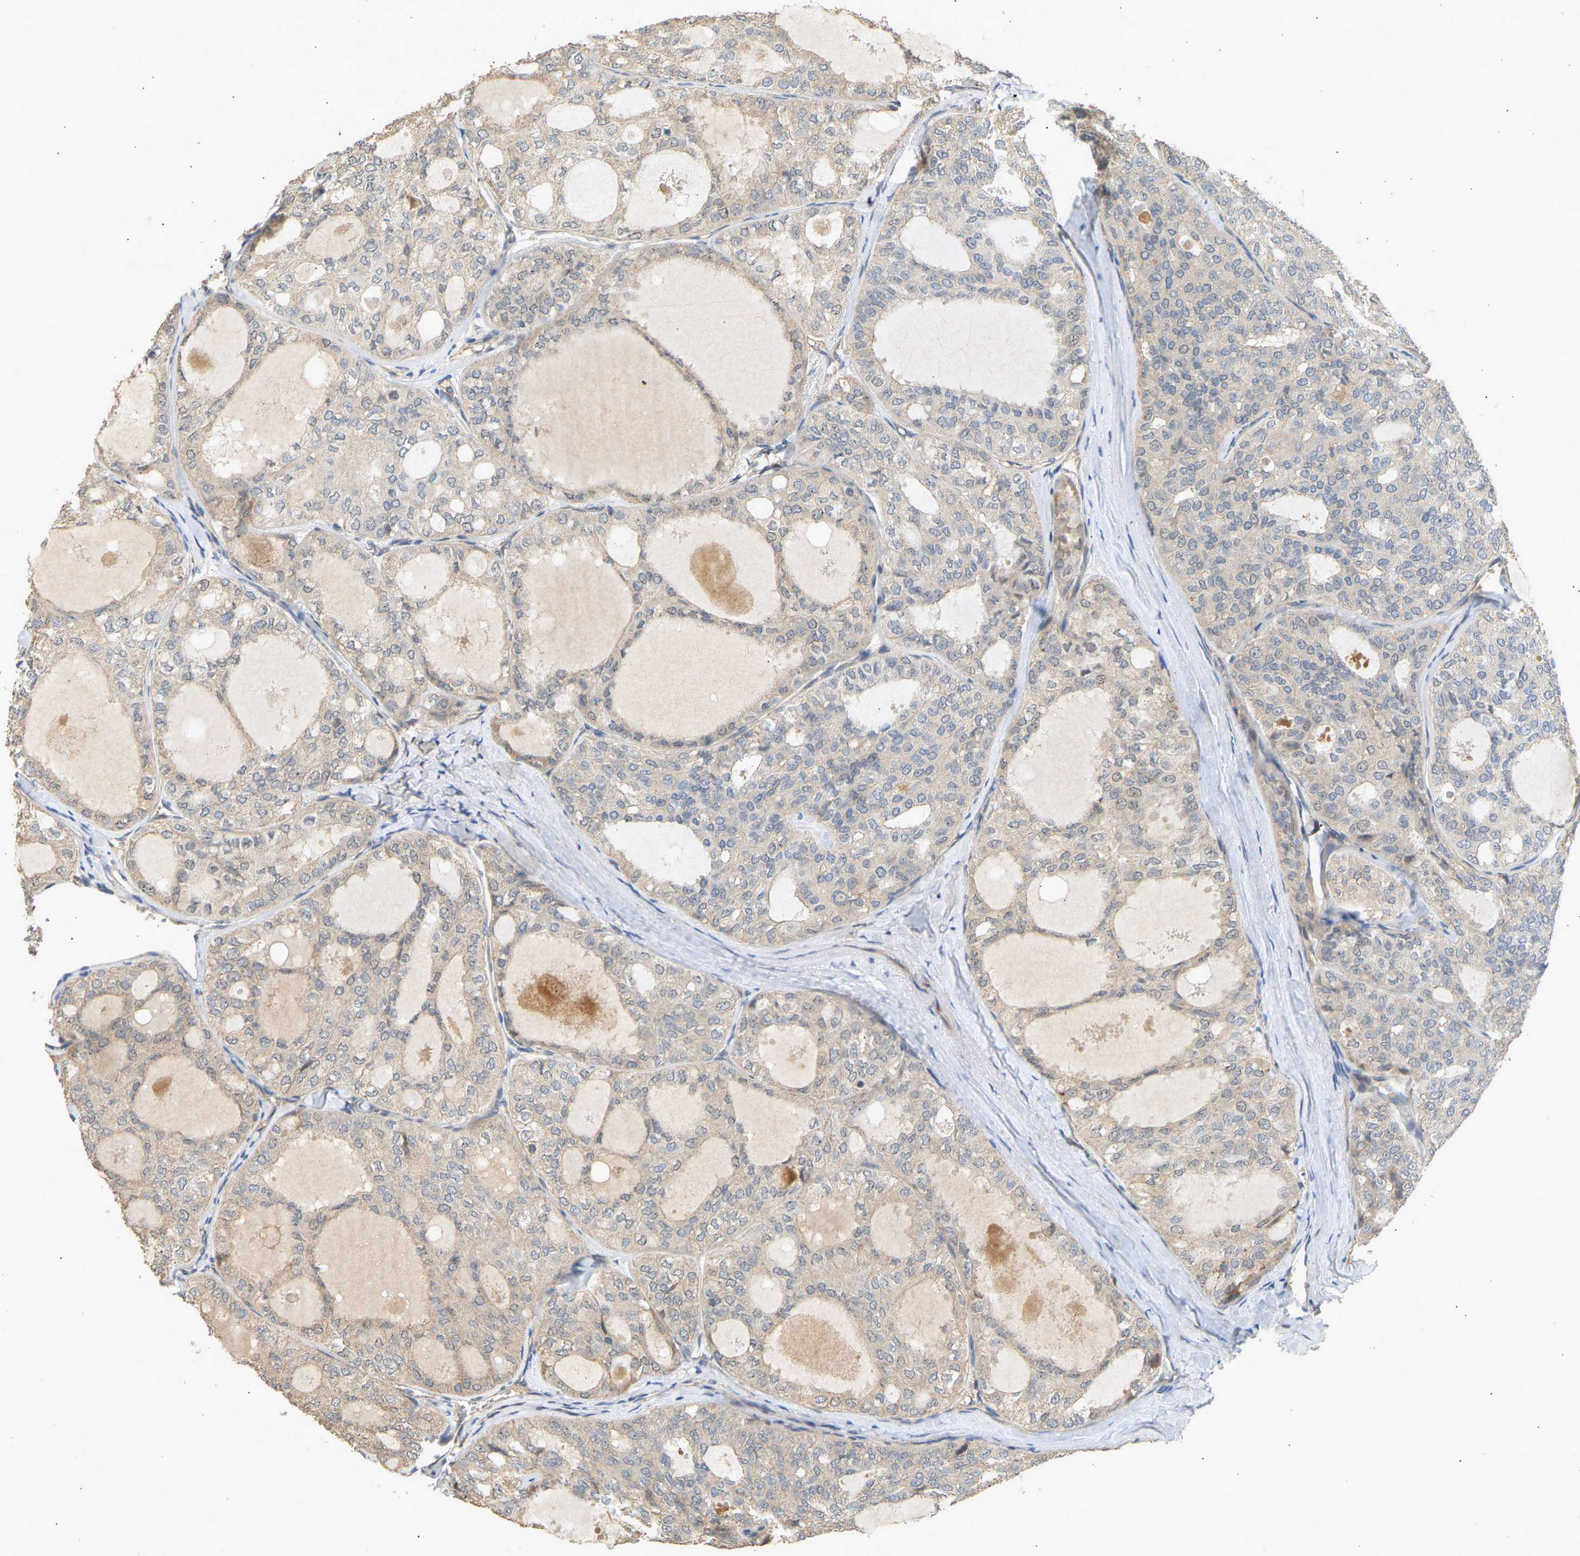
{"staining": {"intensity": "weak", "quantity": "<25%", "location": "cytoplasmic/membranous"}, "tissue": "thyroid cancer", "cell_type": "Tumor cells", "image_type": "cancer", "snomed": [{"axis": "morphology", "description": "Follicular adenoma carcinoma, NOS"}, {"axis": "topography", "description": "Thyroid gland"}], "caption": "Immunohistochemistry of thyroid cancer shows no expression in tumor cells. Brightfield microscopy of immunohistochemistry stained with DAB (3,3'-diaminobenzidine) (brown) and hematoxylin (blue), captured at high magnification.", "gene": "RGL1", "patient": {"sex": "male", "age": 75}}